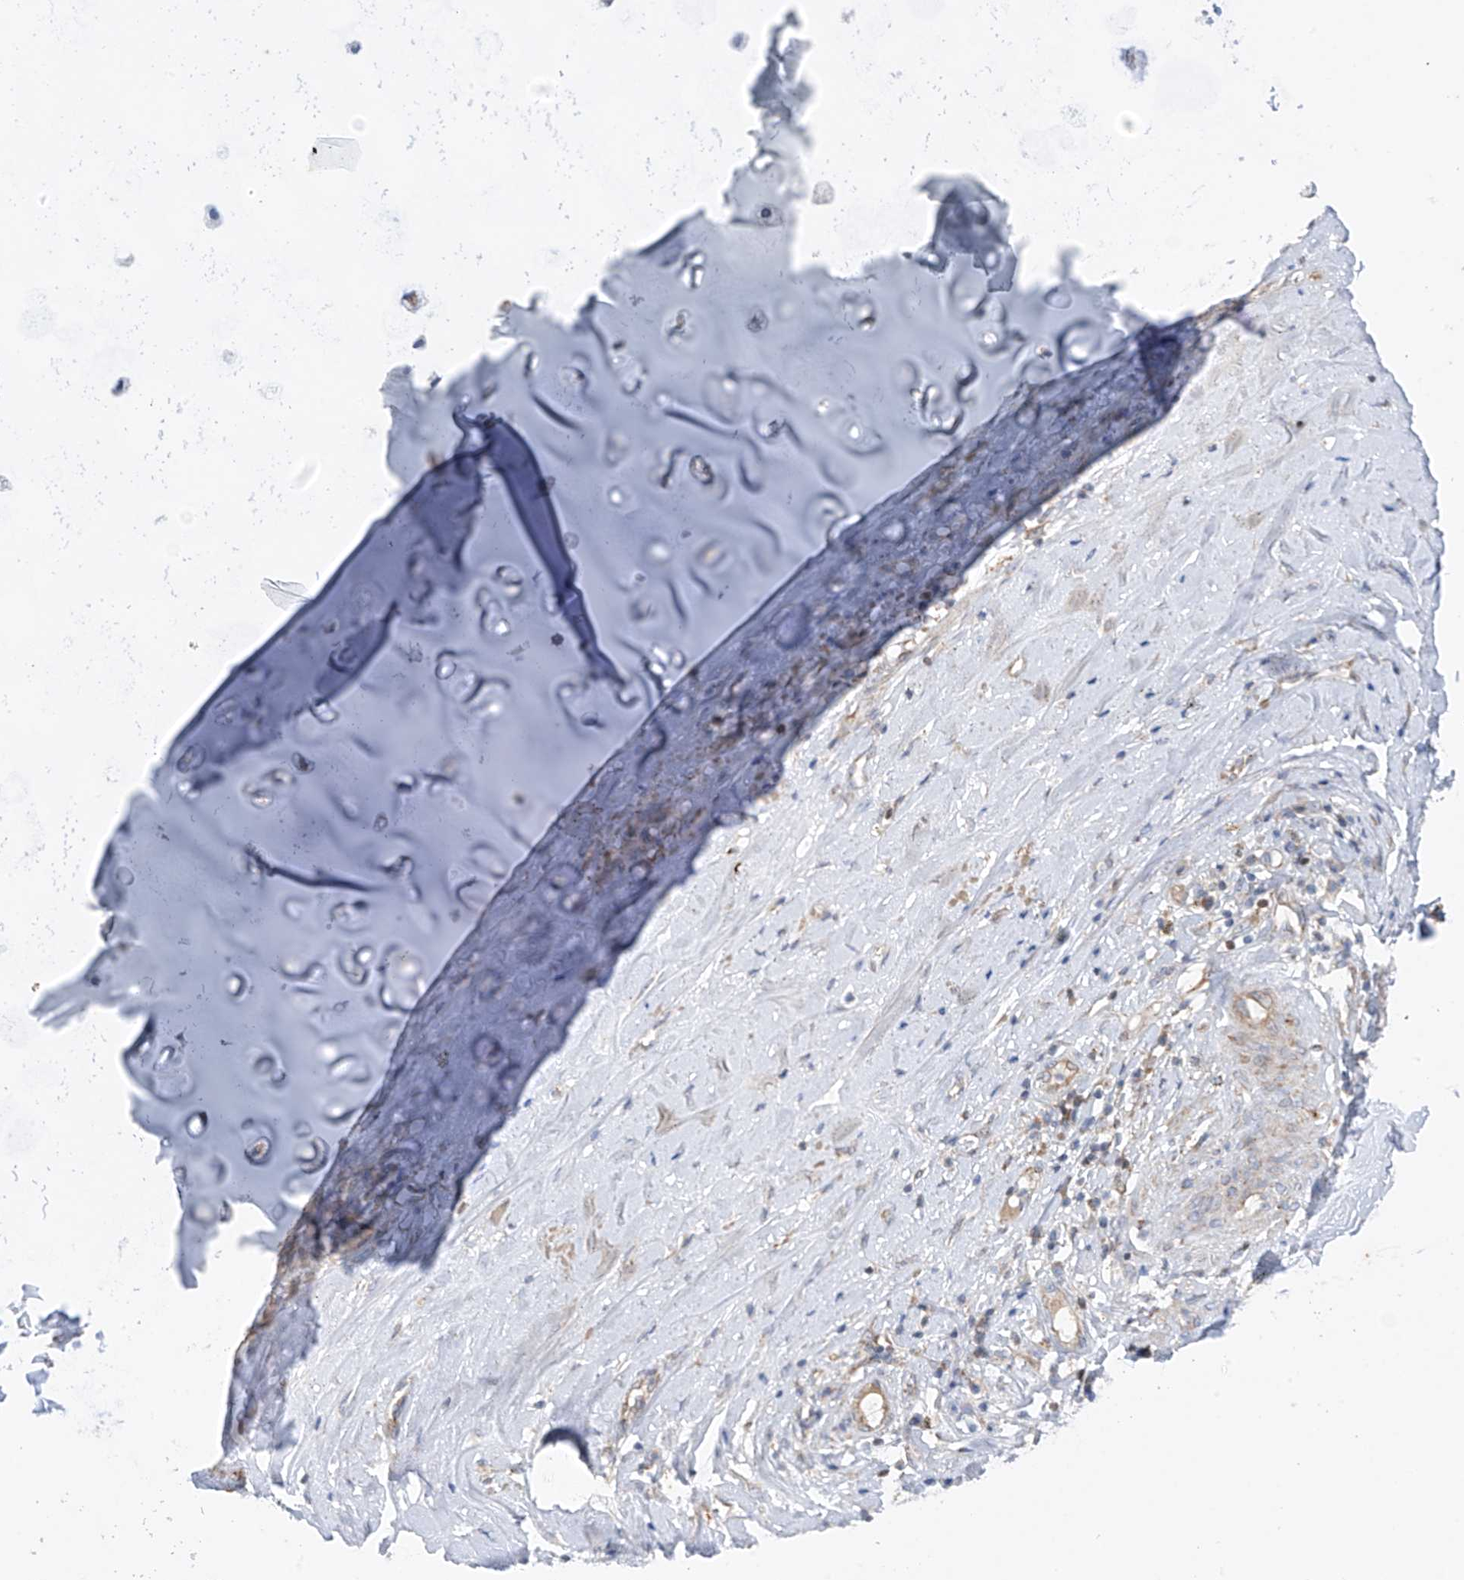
{"staining": {"intensity": "negative", "quantity": "none", "location": "none"}, "tissue": "soft tissue", "cell_type": "Chondrocytes", "image_type": "normal", "snomed": [{"axis": "morphology", "description": "Normal tissue, NOS"}, {"axis": "morphology", "description": "Basal cell carcinoma"}, {"axis": "topography", "description": "Cartilage tissue"}, {"axis": "topography", "description": "Nasopharynx"}, {"axis": "topography", "description": "Oral tissue"}], "caption": "This image is of unremarkable soft tissue stained with immunohistochemistry (IHC) to label a protein in brown with the nuclei are counter-stained blue. There is no expression in chondrocytes.", "gene": "EOMES", "patient": {"sex": "female", "age": 77}}